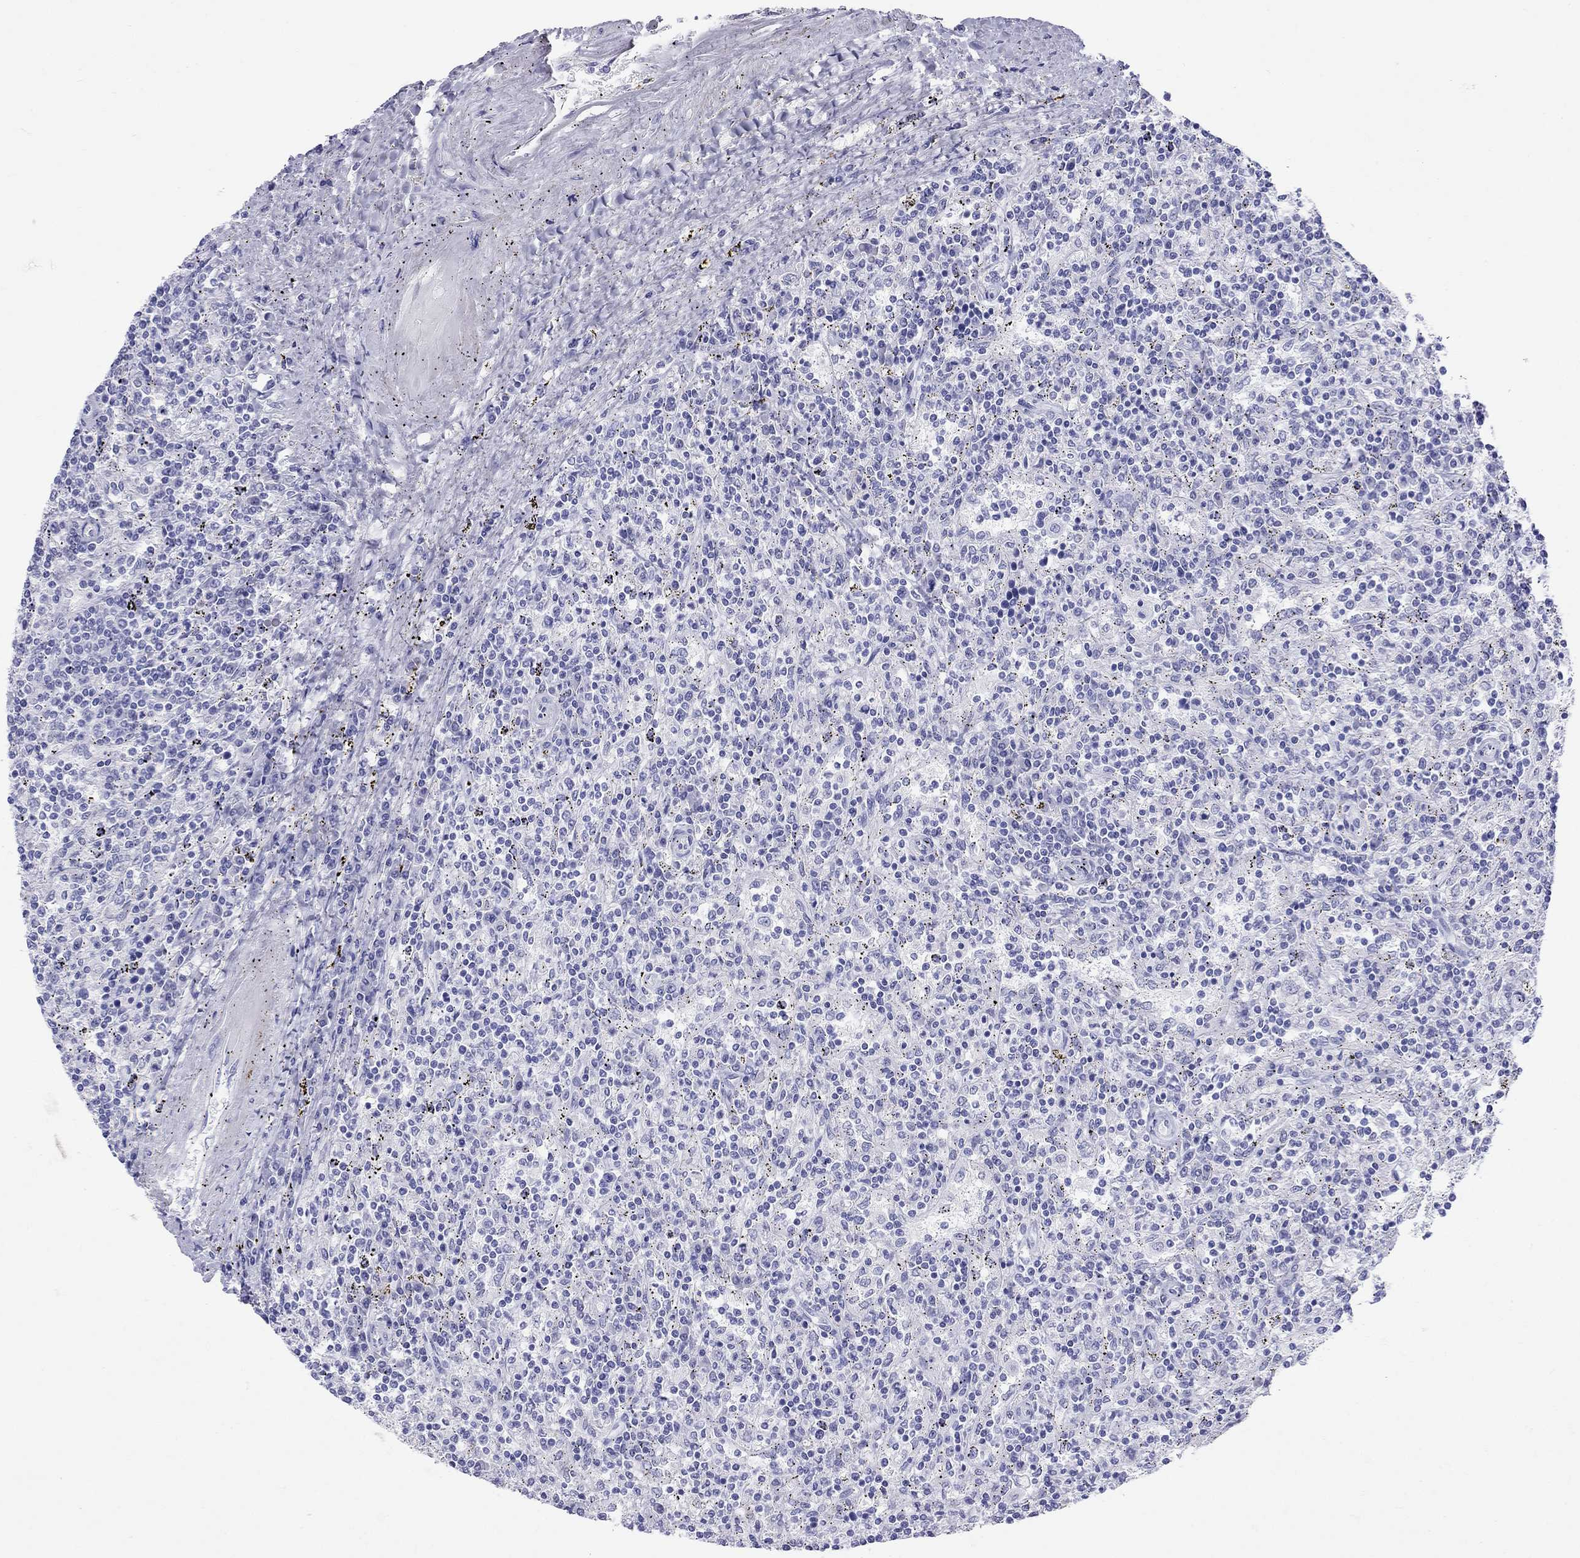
{"staining": {"intensity": "negative", "quantity": "none", "location": "none"}, "tissue": "lymphoma", "cell_type": "Tumor cells", "image_type": "cancer", "snomed": [{"axis": "morphology", "description": "Malignant lymphoma, non-Hodgkin's type, Low grade"}, {"axis": "topography", "description": "Lymph node"}], "caption": "High power microscopy histopathology image of an immunohistochemistry micrograph of lymphoma, revealing no significant positivity in tumor cells. (Brightfield microscopy of DAB (3,3'-diaminobenzidine) immunohistochemistry (IHC) at high magnification).", "gene": "HLA-DQB2", "patient": {"sex": "male", "age": 52}}